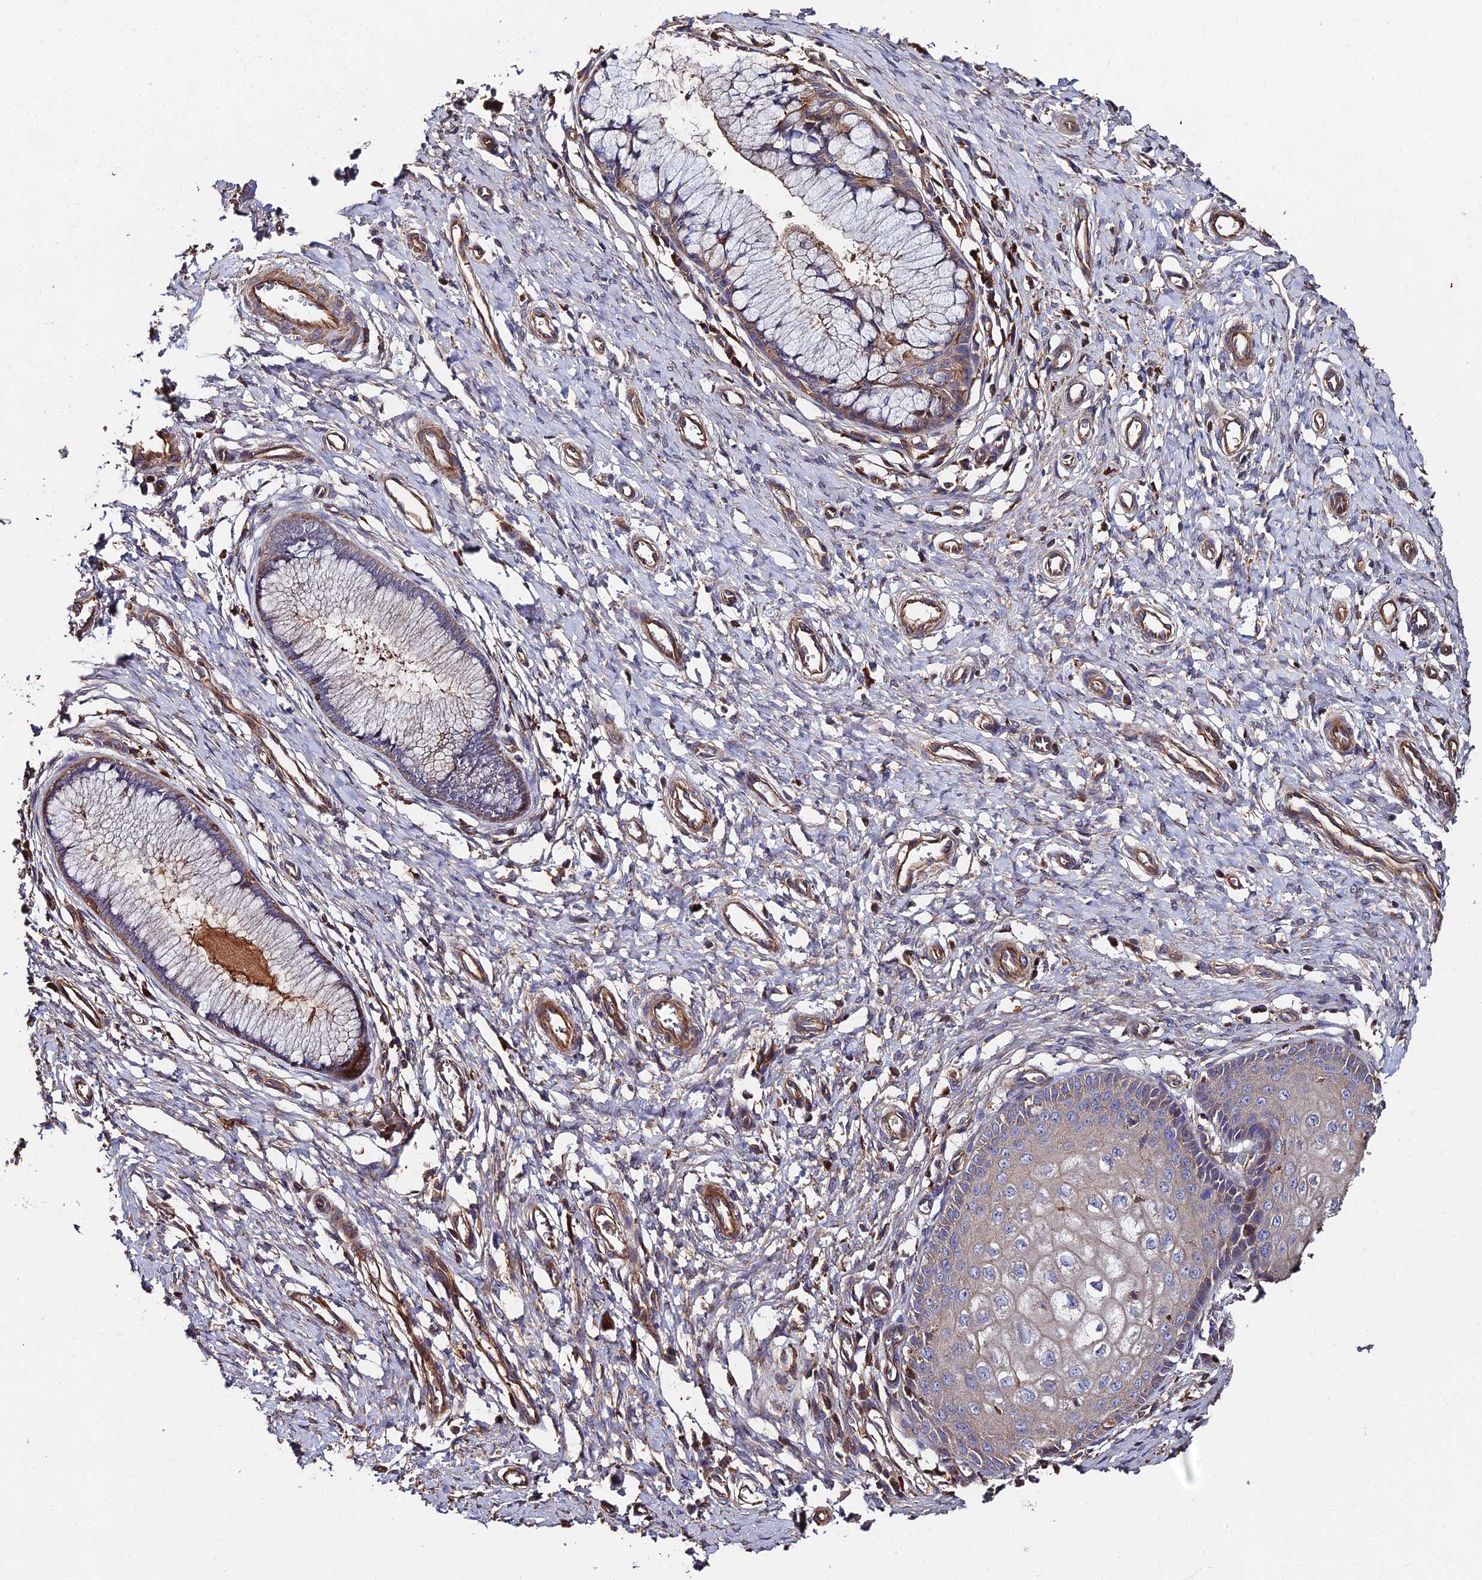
{"staining": {"intensity": "moderate", "quantity": "25%-75%", "location": "cytoplasmic/membranous"}, "tissue": "cervix", "cell_type": "Glandular cells", "image_type": "normal", "snomed": [{"axis": "morphology", "description": "Normal tissue, NOS"}, {"axis": "topography", "description": "Cervix"}], "caption": "Immunohistochemical staining of normal human cervix exhibits medium levels of moderate cytoplasmic/membranous expression in approximately 25%-75% of glandular cells.", "gene": "EXT1", "patient": {"sex": "female", "age": 55}}